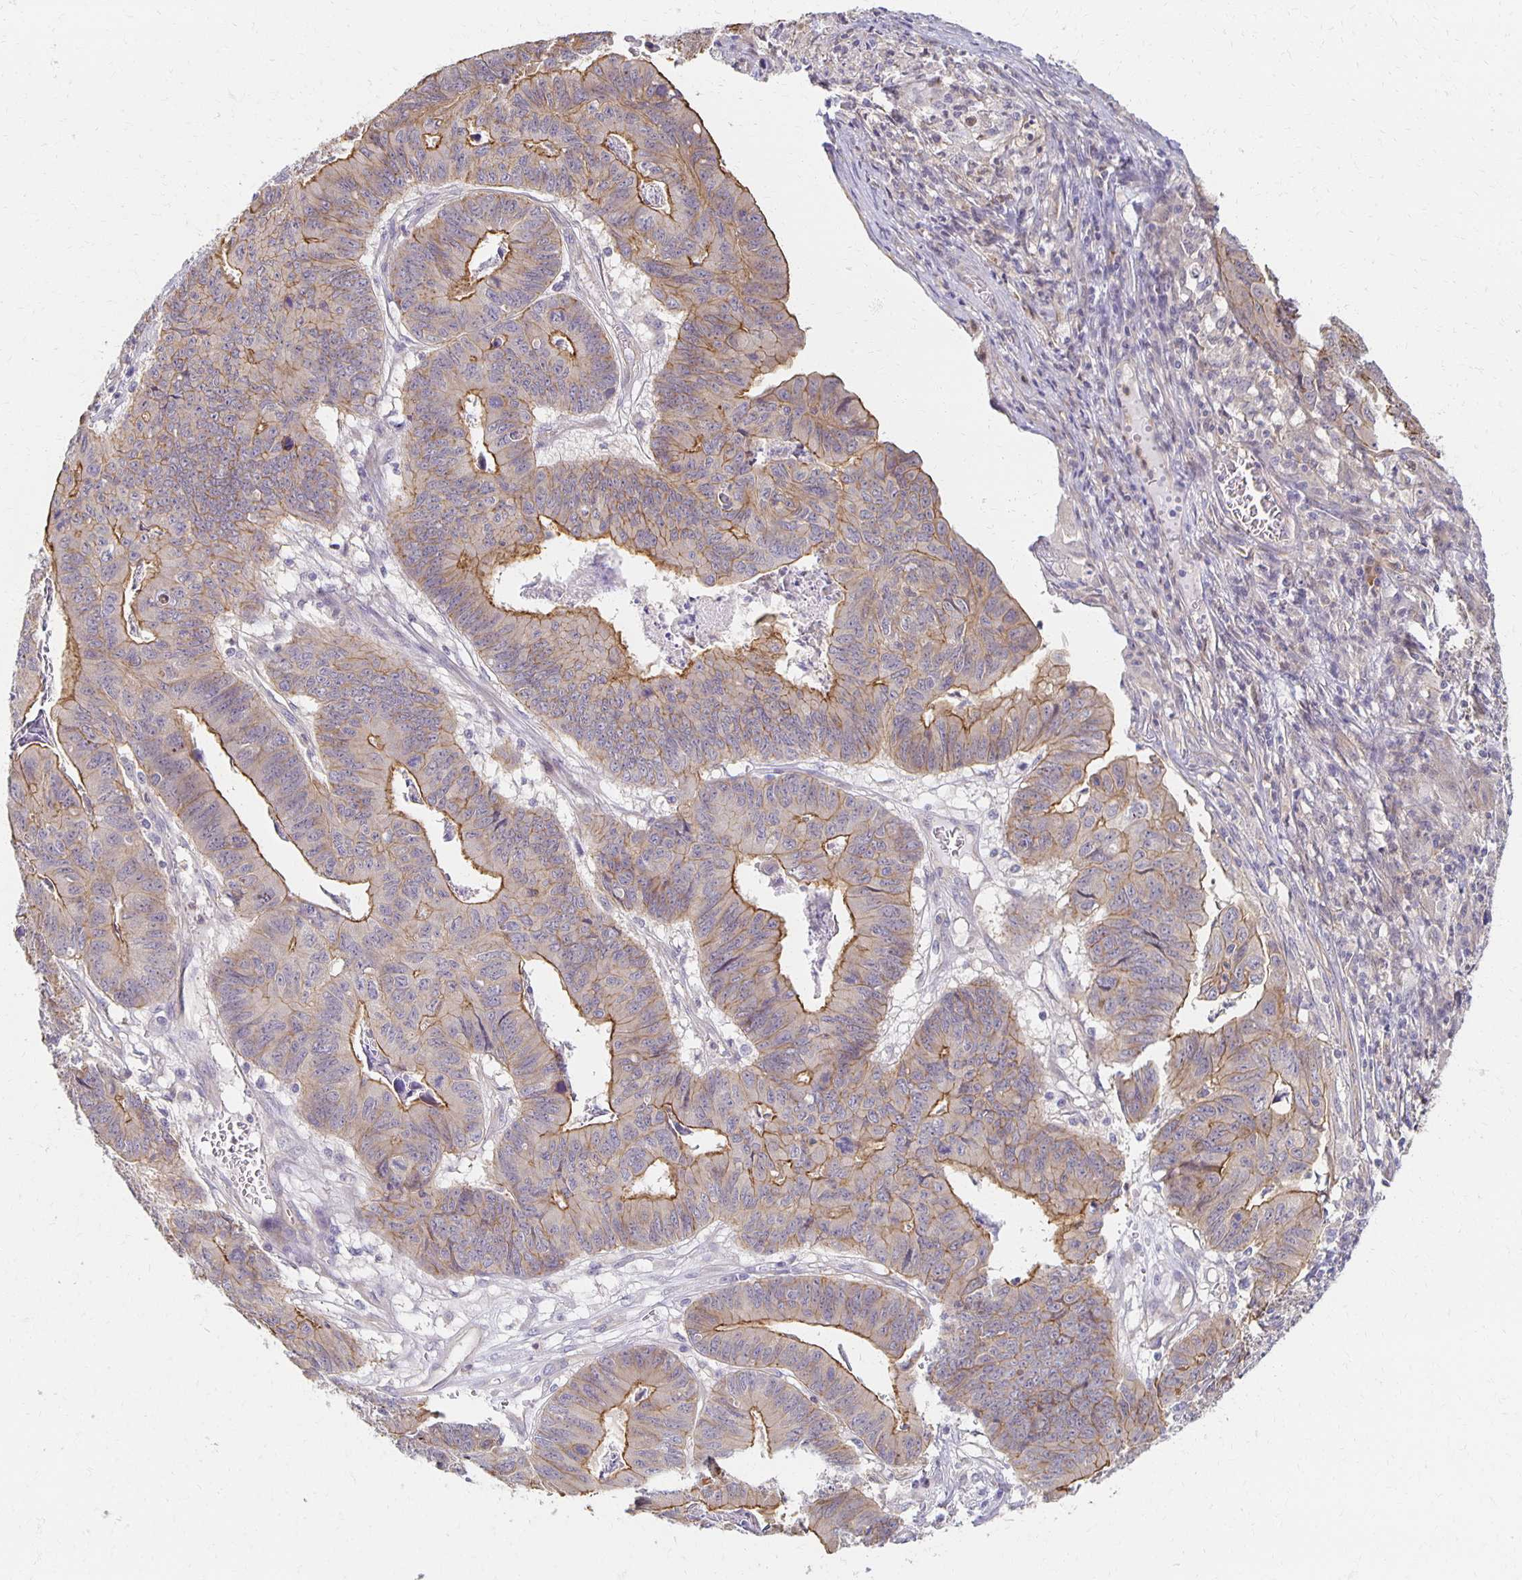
{"staining": {"intensity": "moderate", "quantity": "25%-75%", "location": "cytoplasmic/membranous"}, "tissue": "stomach cancer", "cell_type": "Tumor cells", "image_type": "cancer", "snomed": [{"axis": "morphology", "description": "Adenocarcinoma, NOS"}, {"axis": "topography", "description": "Stomach, lower"}], "caption": "A histopathology image showing moderate cytoplasmic/membranous positivity in about 25%-75% of tumor cells in stomach adenocarcinoma, as visualized by brown immunohistochemical staining.", "gene": "SORL1", "patient": {"sex": "male", "age": 77}}